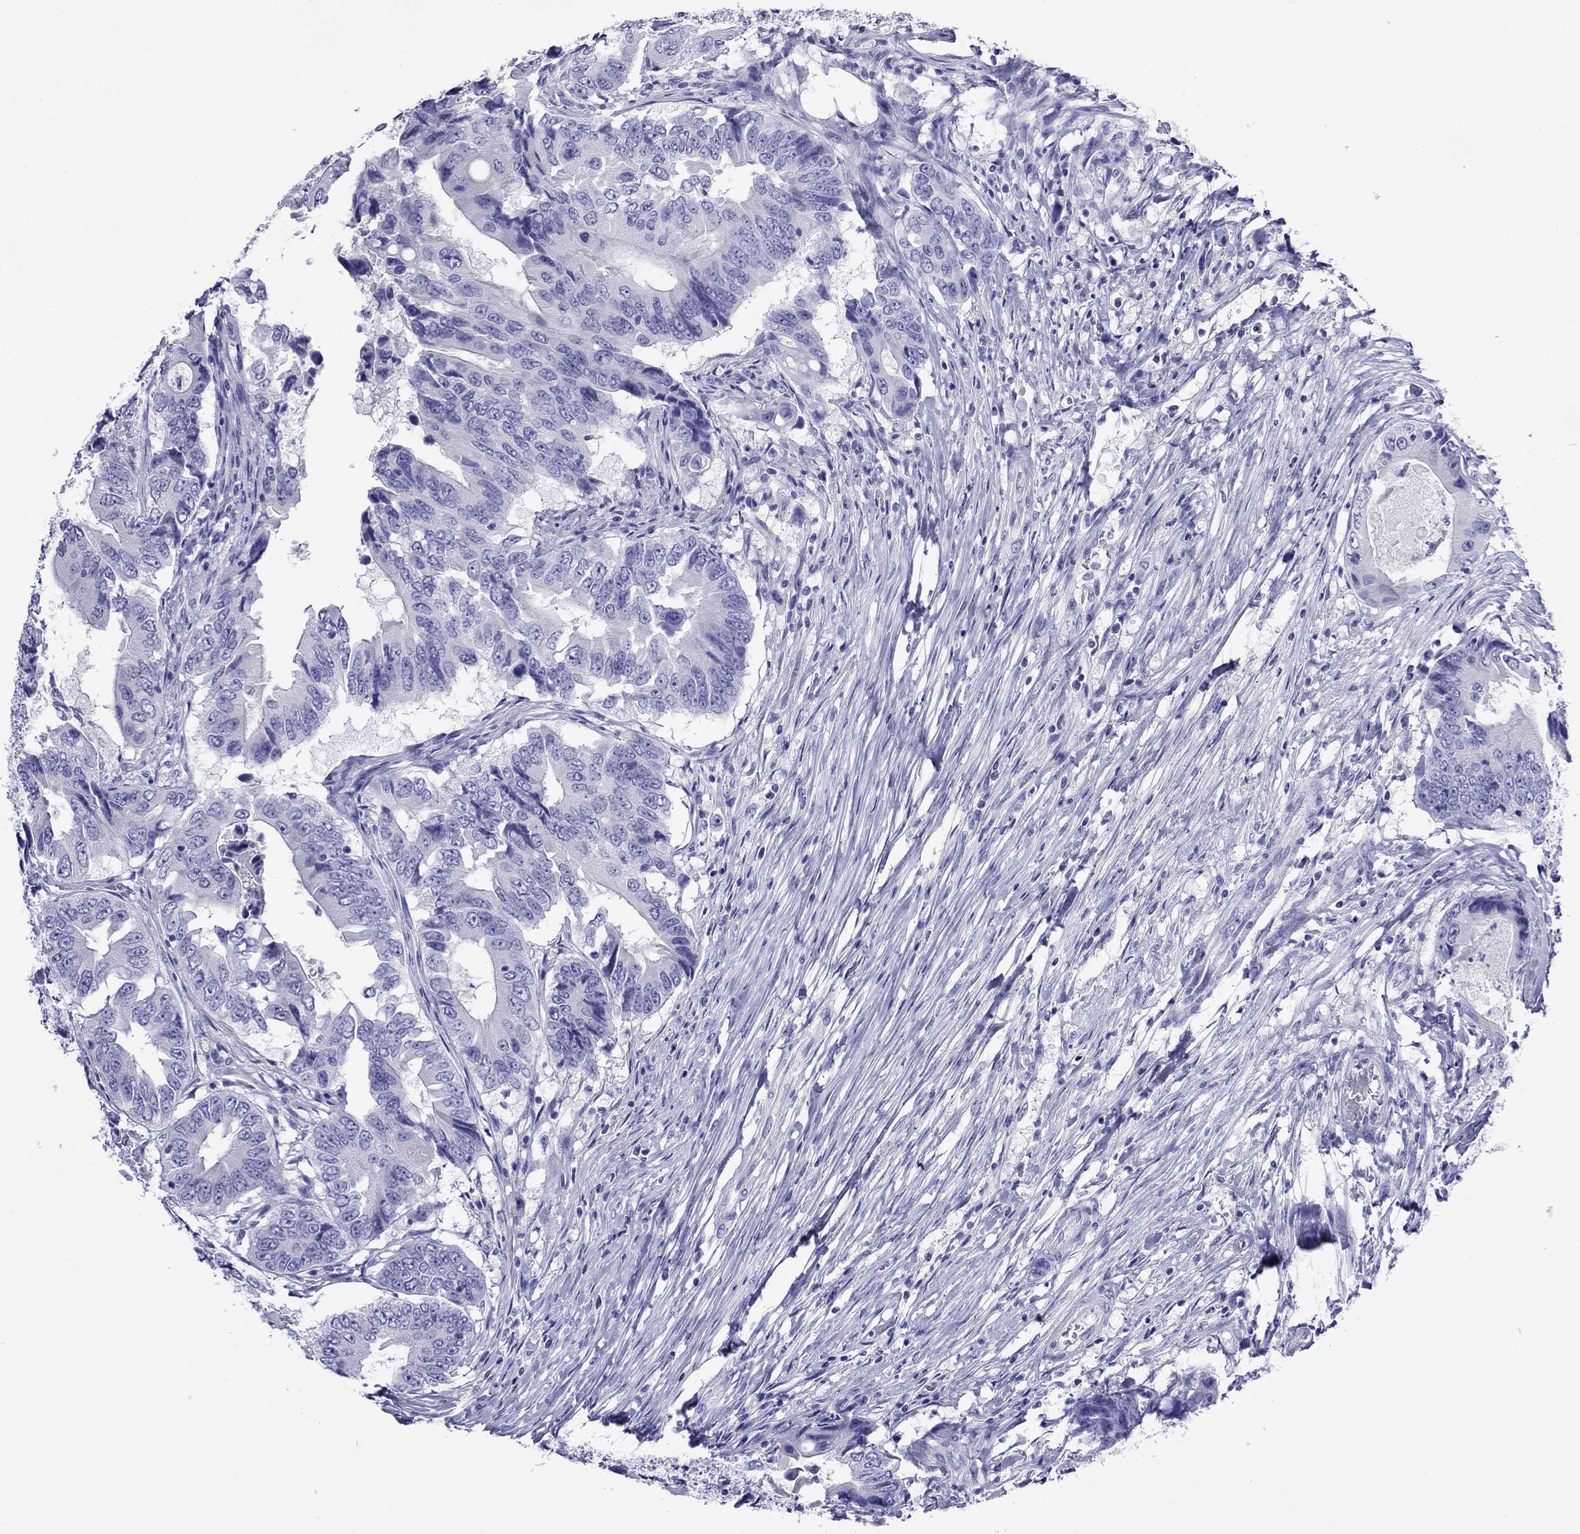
{"staining": {"intensity": "negative", "quantity": "none", "location": "none"}, "tissue": "colorectal cancer", "cell_type": "Tumor cells", "image_type": "cancer", "snomed": [{"axis": "morphology", "description": "Adenocarcinoma, NOS"}, {"axis": "topography", "description": "Colon"}], "caption": "High power microscopy histopathology image of an IHC image of colorectal adenocarcinoma, revealing no significant expression in tumor cells. Nuclei are stained in blue.", "gene": "PCDHA6", "patient": {"sex": "female", "age": 90}}